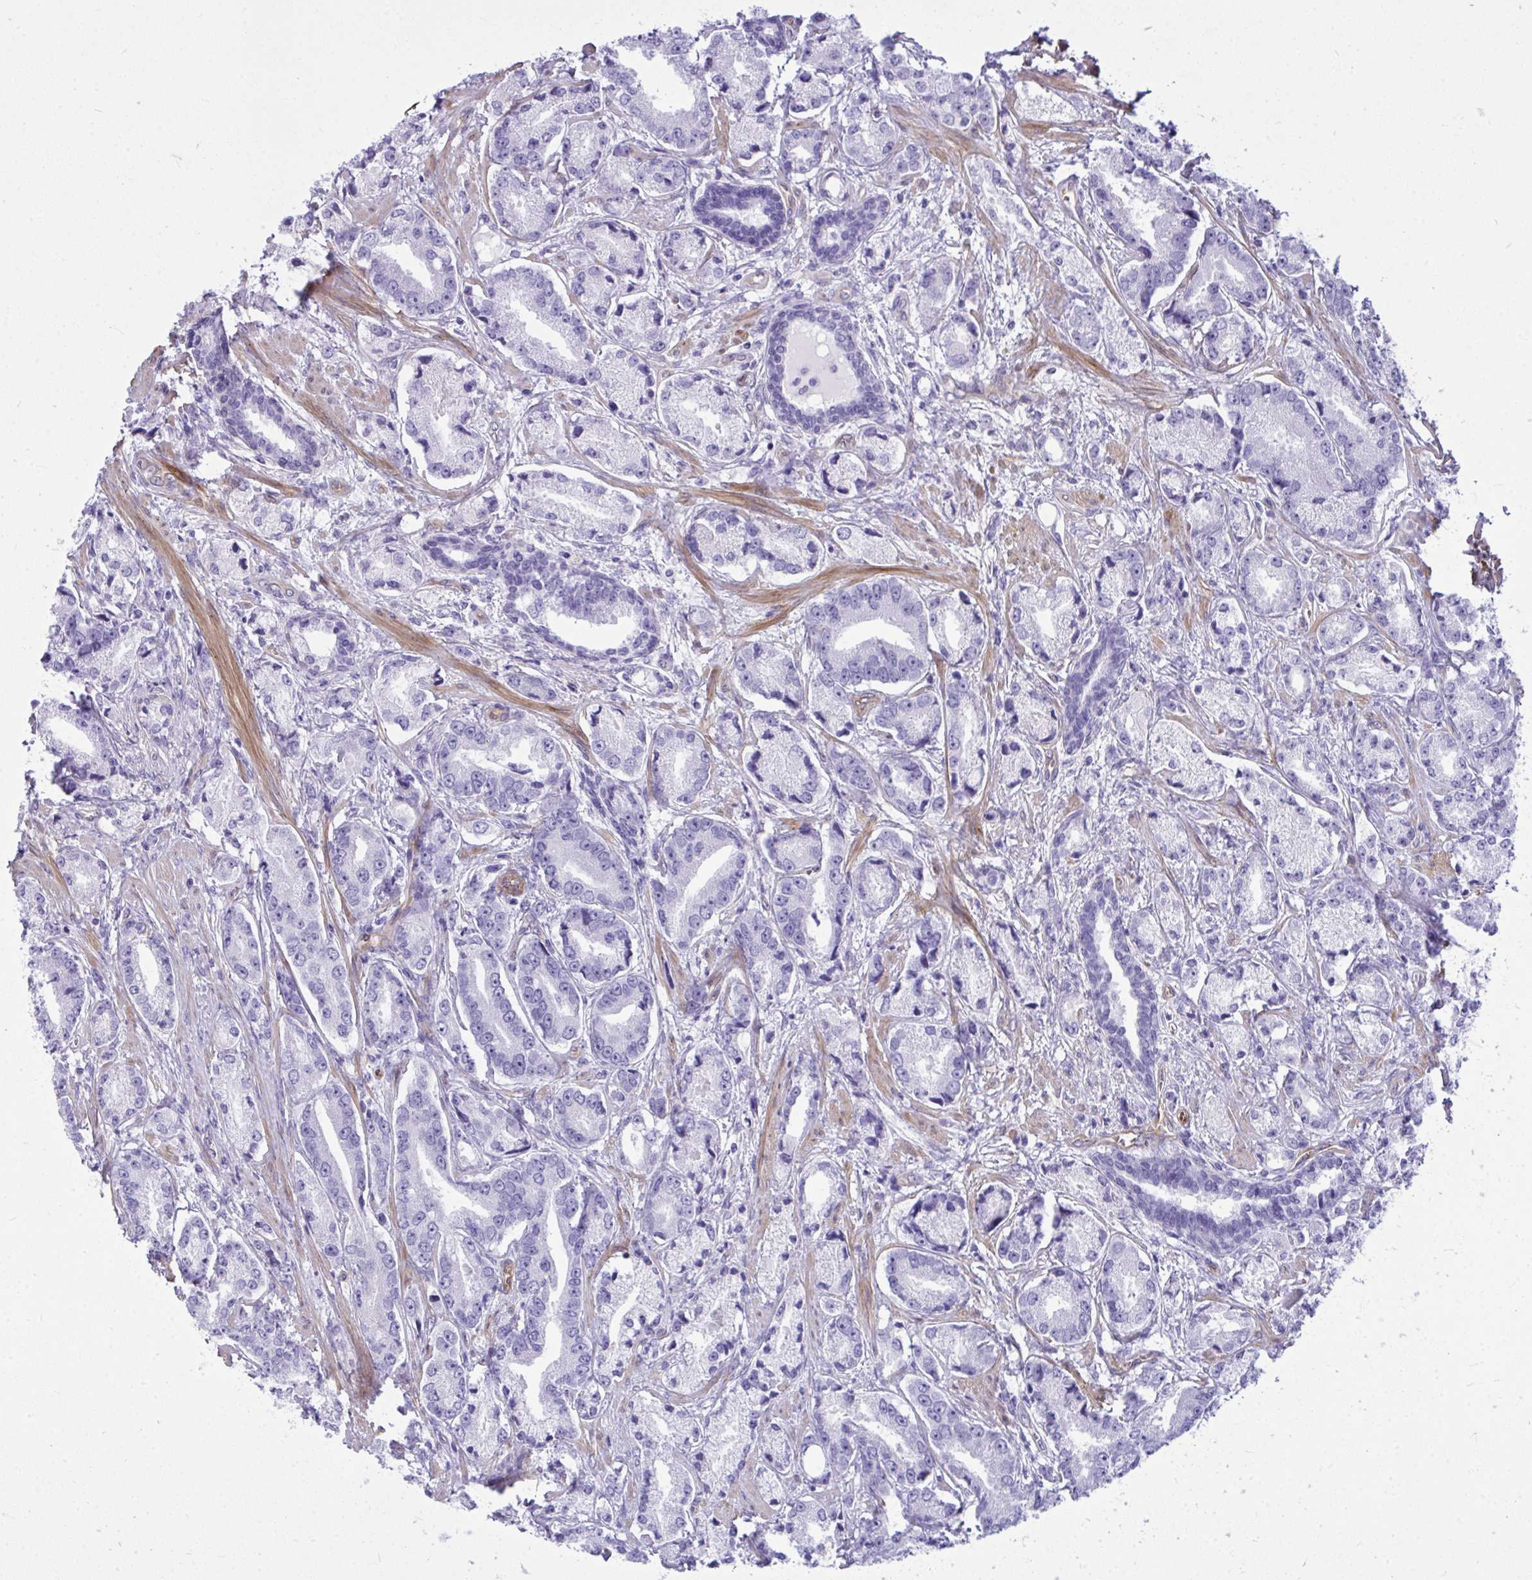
{"staining": {"intensity": "negative", "quantity": "none", "location": "none"}, "tissue": "prostate cancer", "cell_type": "Tumor cells", "image_type": "cancer", "snomed": [{"axis": "morphology", "description": "Adenocarcinoma, High grade"}, {"axis": "topography", "description": "Prostate and seminal vesicle, NOS"}], "caption": "There is no significant expression in tumor cells of prostate high-grade adenocarcinoma.", "gene": "LIMS2", "patient": {"sex": "male", "age": 61}}